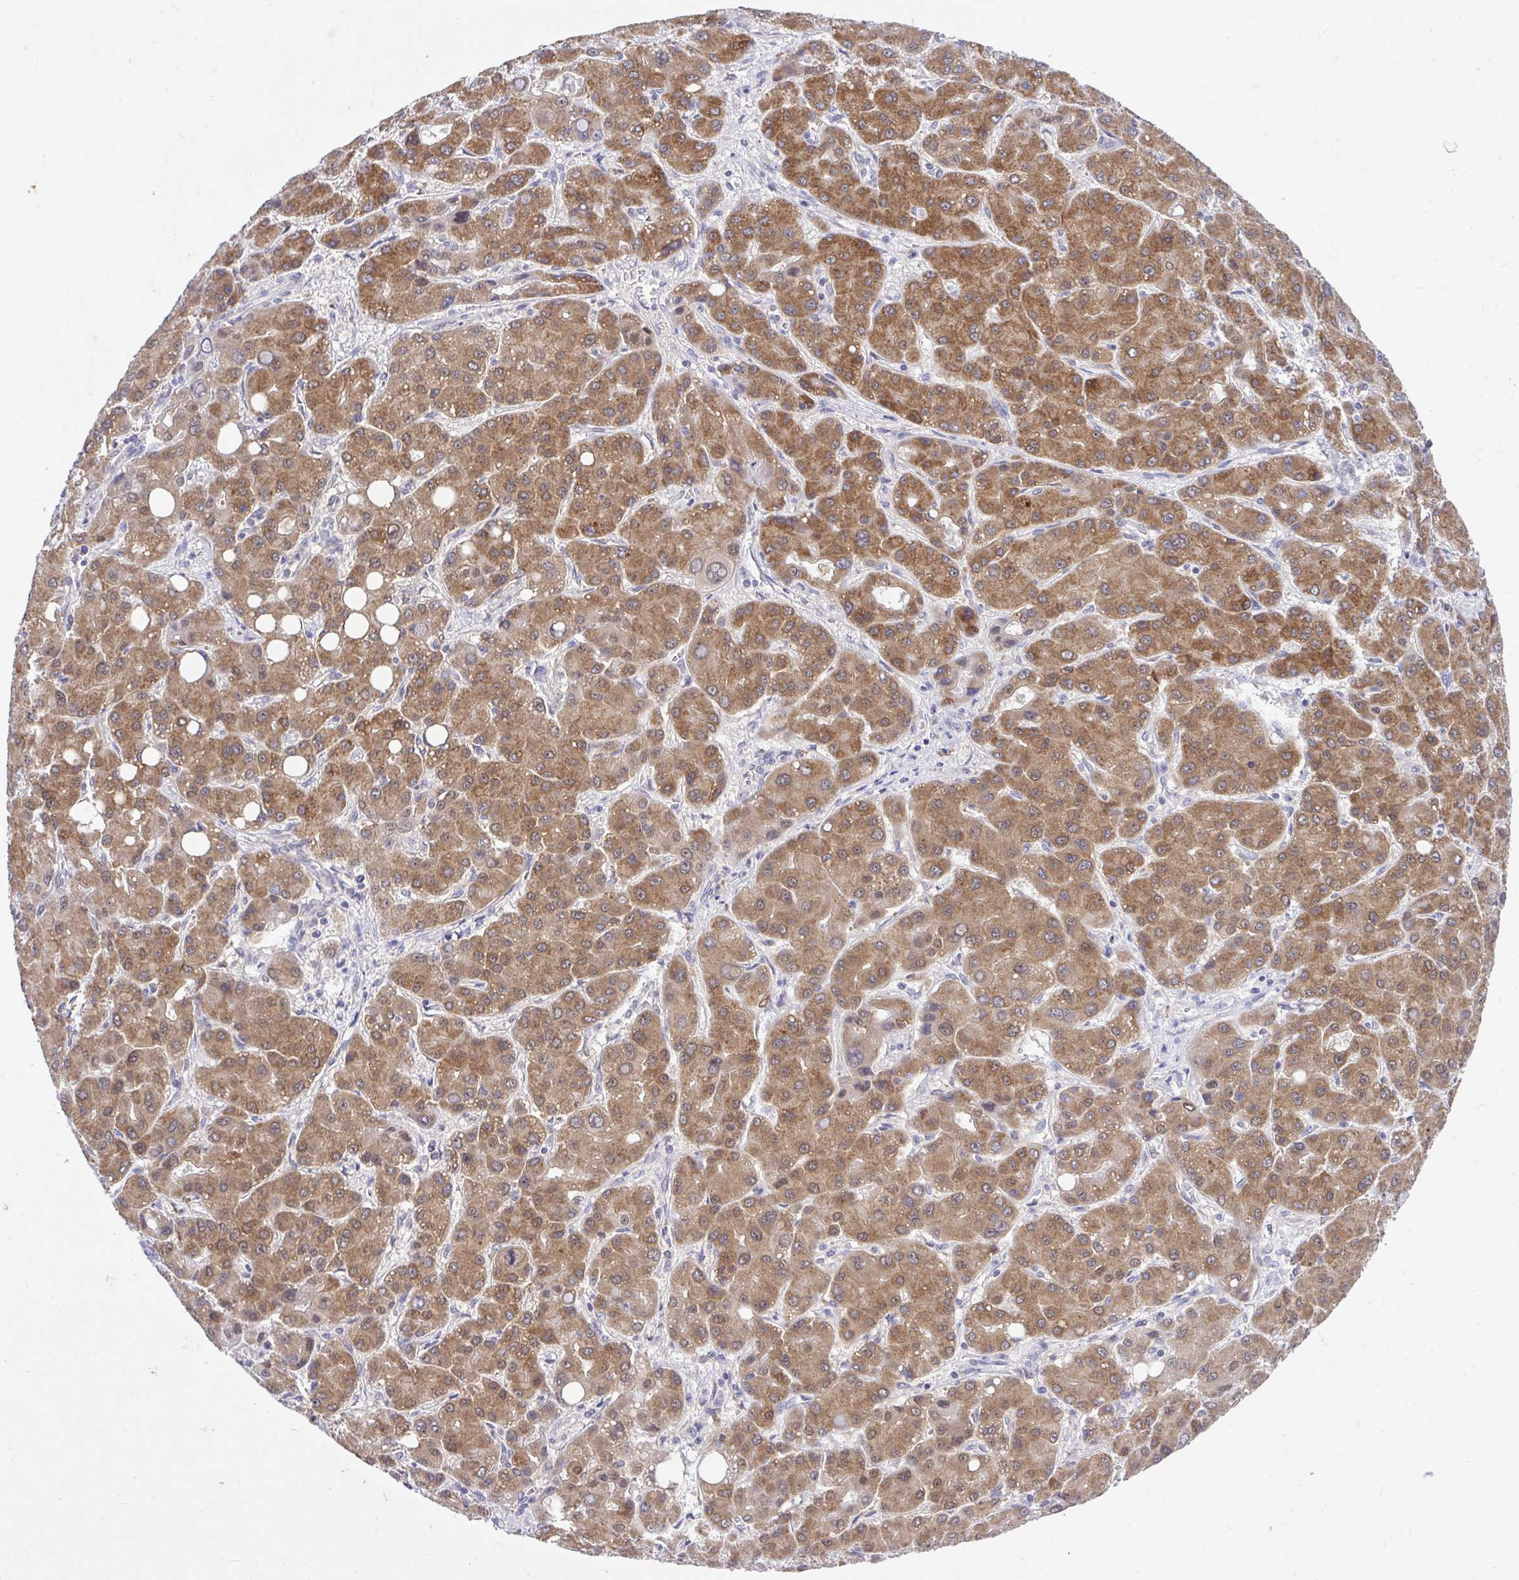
{"staining": {"intensity": "moderate", "quantity": ">75%", "location": "cytoplasmic/membranous"}, "tissue": "liver cancer", "cell_type": "Tumor cells", "image_type": "cancer", "snomed": [{"axis": "morphology", "description": "Carcinoma, Hepatocellular, NOS"}, {"axis": "topography", "description": "Liver"}], "caption": "Liver cancer (hepatocellular carcinoma) stained with DAB immunohistochemistry displays medium levels of moderate cytoplasmic/membranous expression in approximately >75% of tumor cells.", "gene": "MPC2", "patient": {"sex": "male", "age": 55}}